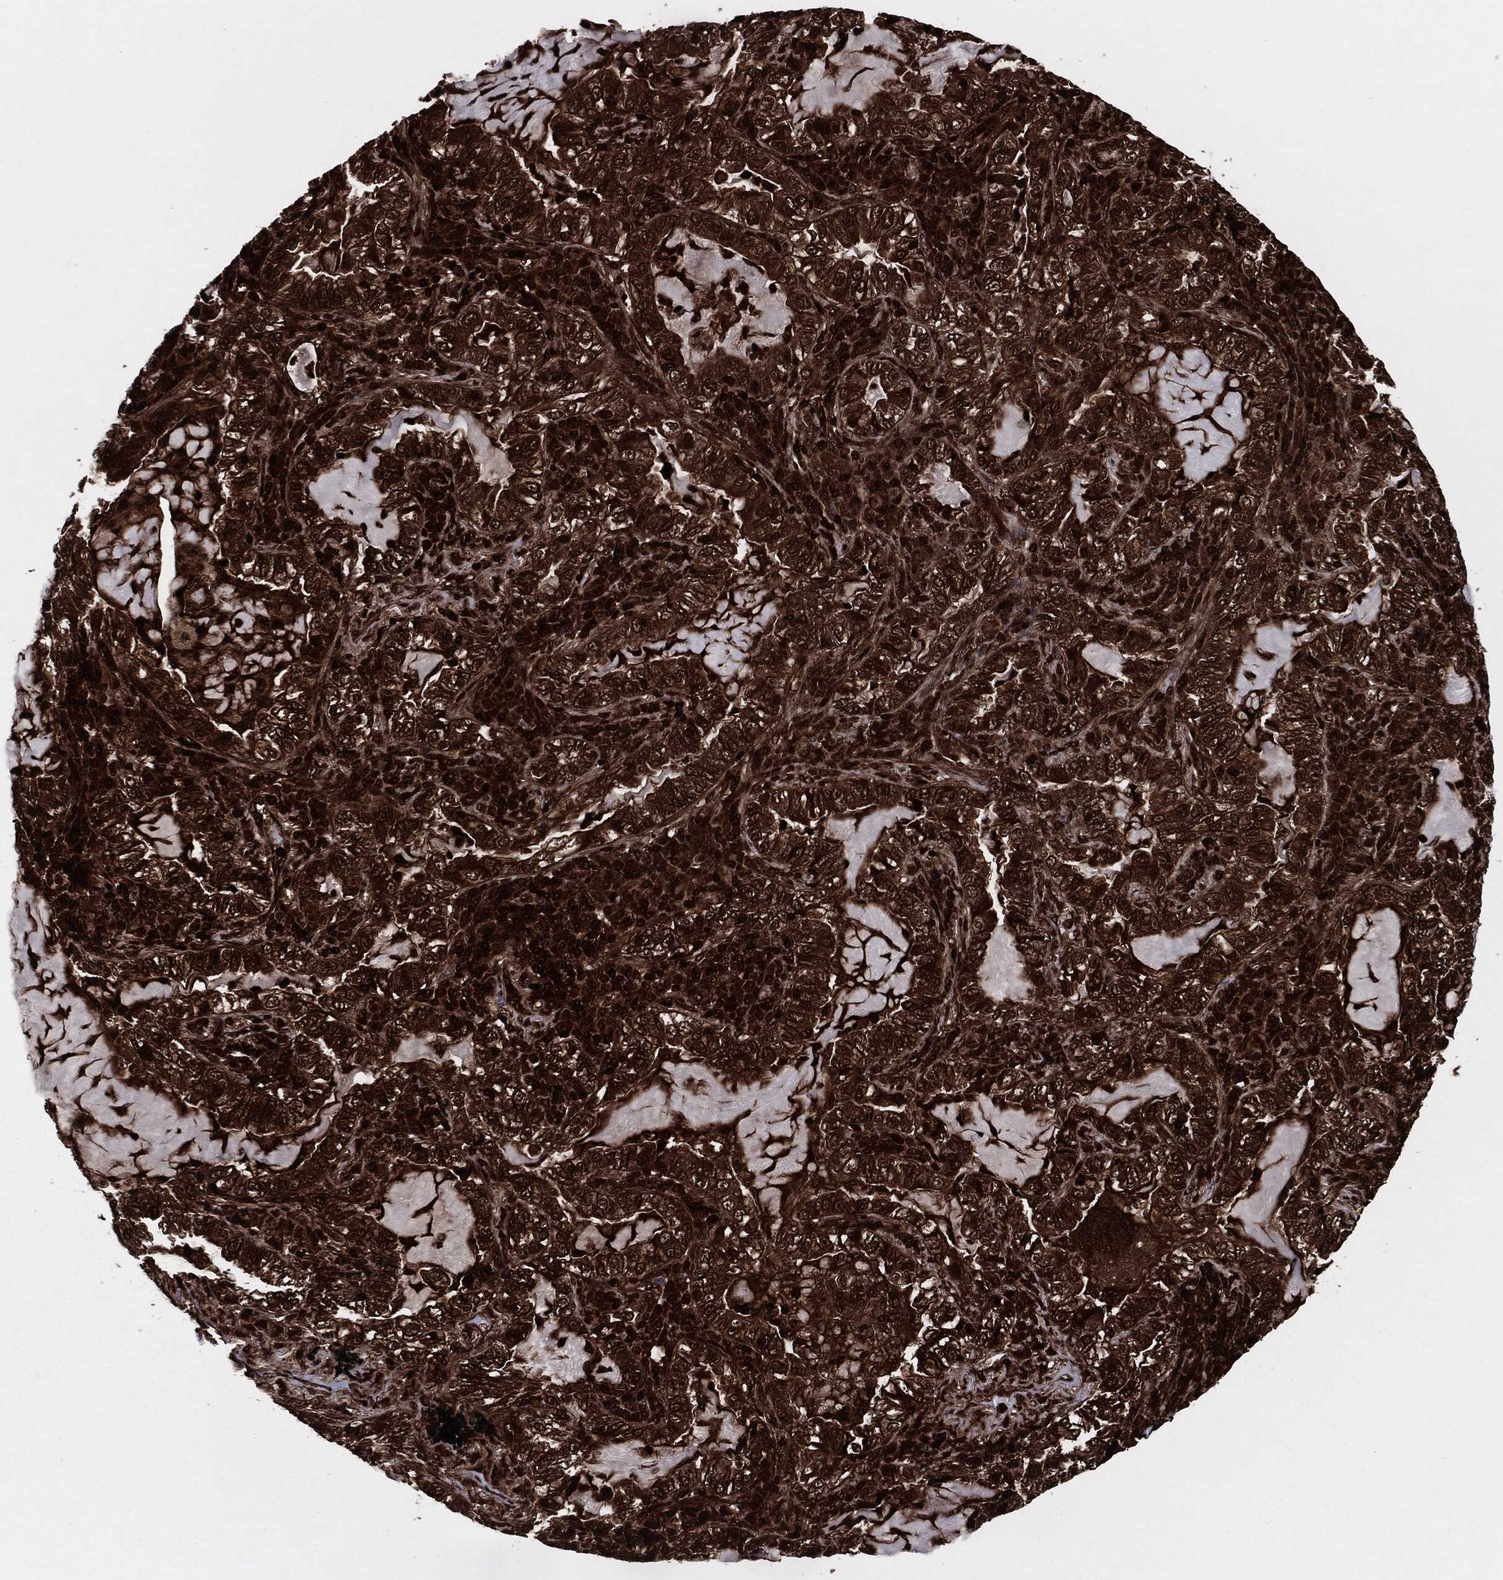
{"staining": {"intensity": "strong", "quantity": ">75%", "location": "cytoplasmic/membranous"}, "tissue": "lung cancer", "cell_type": "Tumor cells", "image_type": "cancer", "snomed": [{"axis": "morphology", "description": "Adenocarcinoma, NOS"}, {"axis": "topography", "description": "Lung"}], "caption": "Human lung cancer (adenocarcinoma) stained for a protein (brown) reveals strong cytoplasmic/membranous positive expression in approximately >75% of tumor cells.", "gene": "YWHAB", "patient": {"sex": "female", "age": 73}}